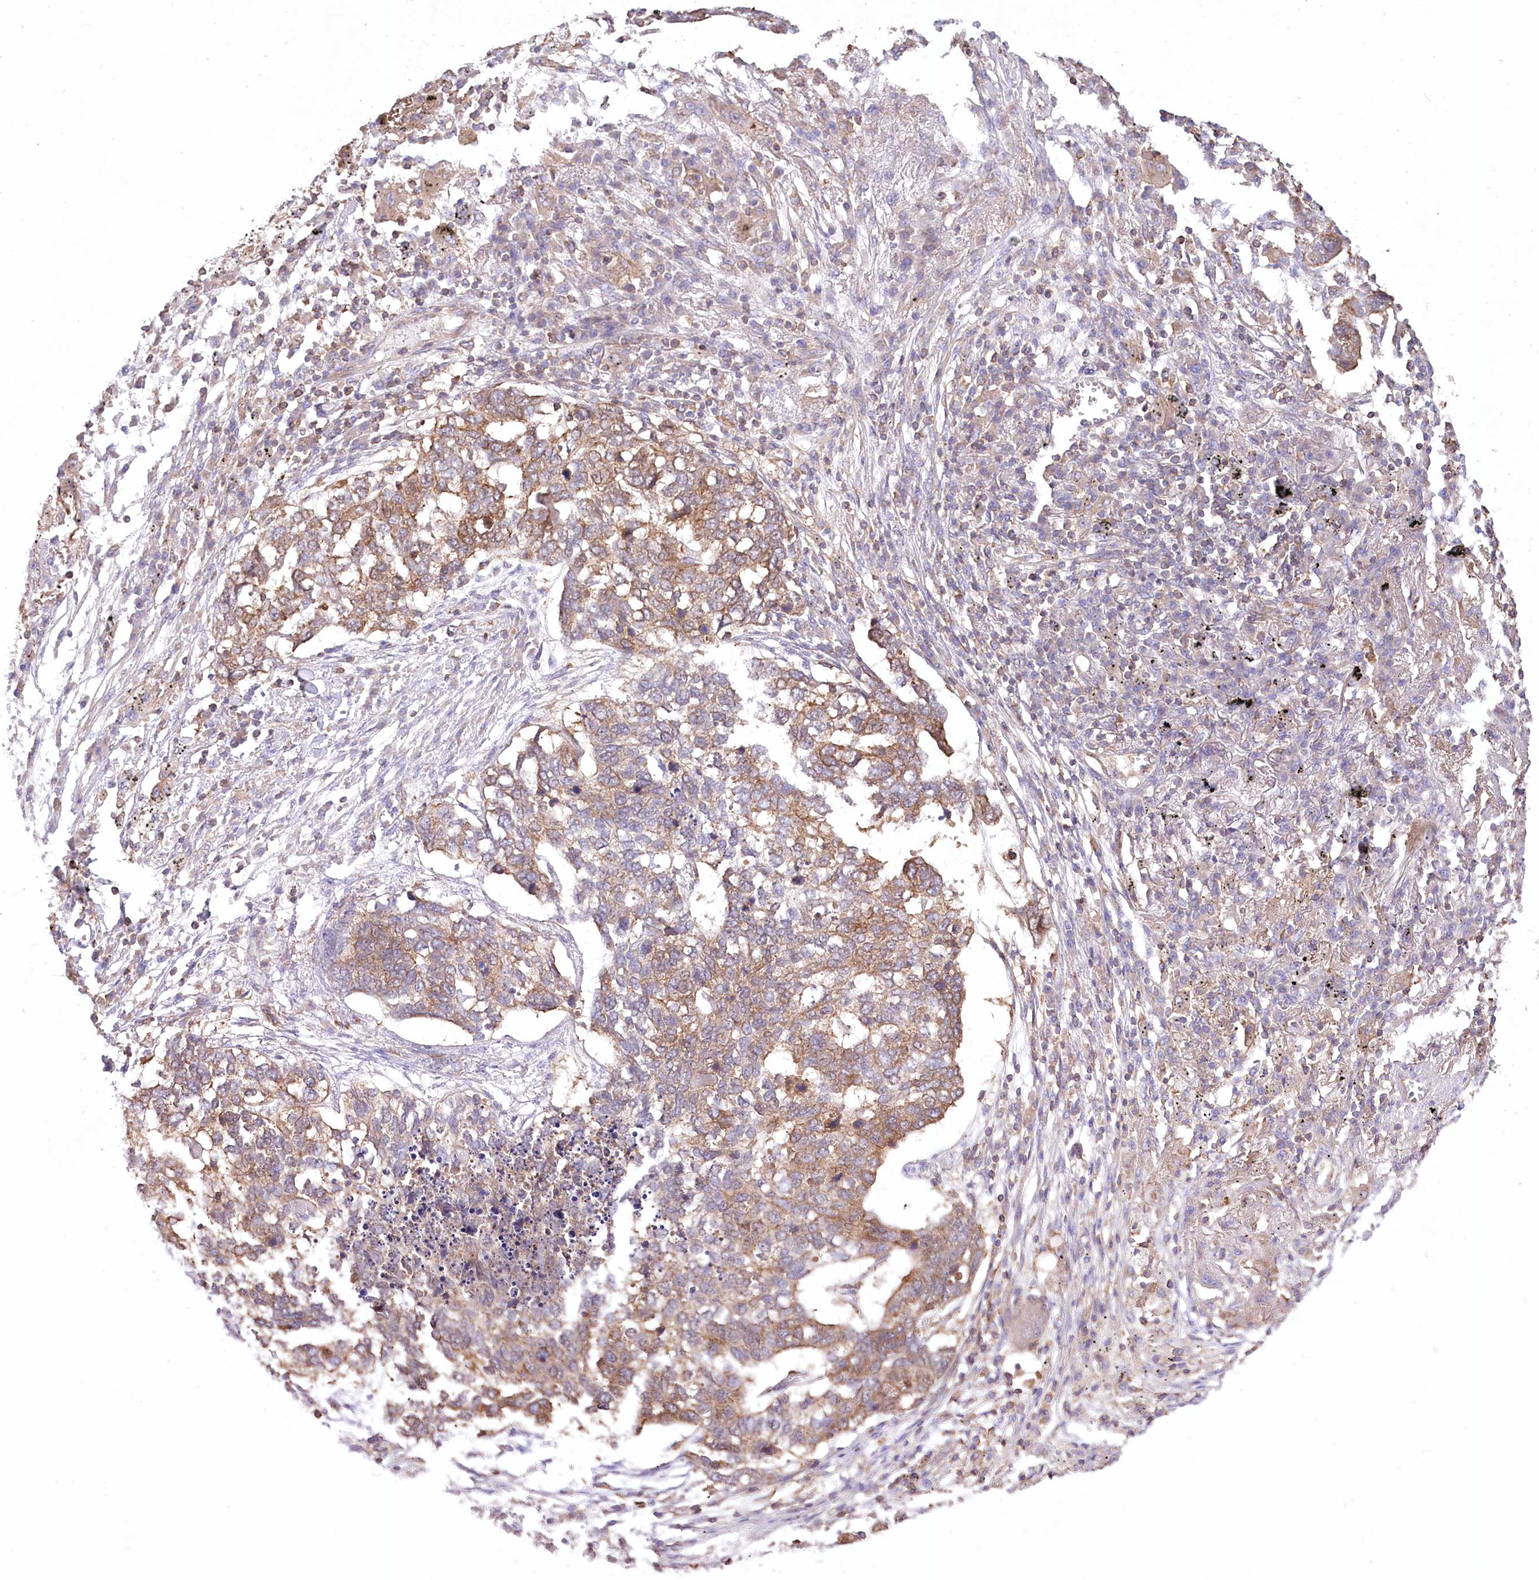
{"staining": {"intensity": "moderate", "quantity": ">75%", "location": "cytoplasmic/membranous"}, "tissue": "lung cancer", "cell_type": "Tumor cells", "image_type": "cancer", "snomed": [{"axis": "morphology", "description": "Squamous cell carcinoma, NOS"}, {"axis": "topography", "description": "Lung"}], "caption": "A high-resolution photomicrograph shows immunohistochemistry staining of squamous cell carcinoma (lung), which displays moderate cytoplasmic/membranous expression in approximately >75% of tumor cells.", "gene": "UMPS", "patient": {"sex": "female", "age": 63}}